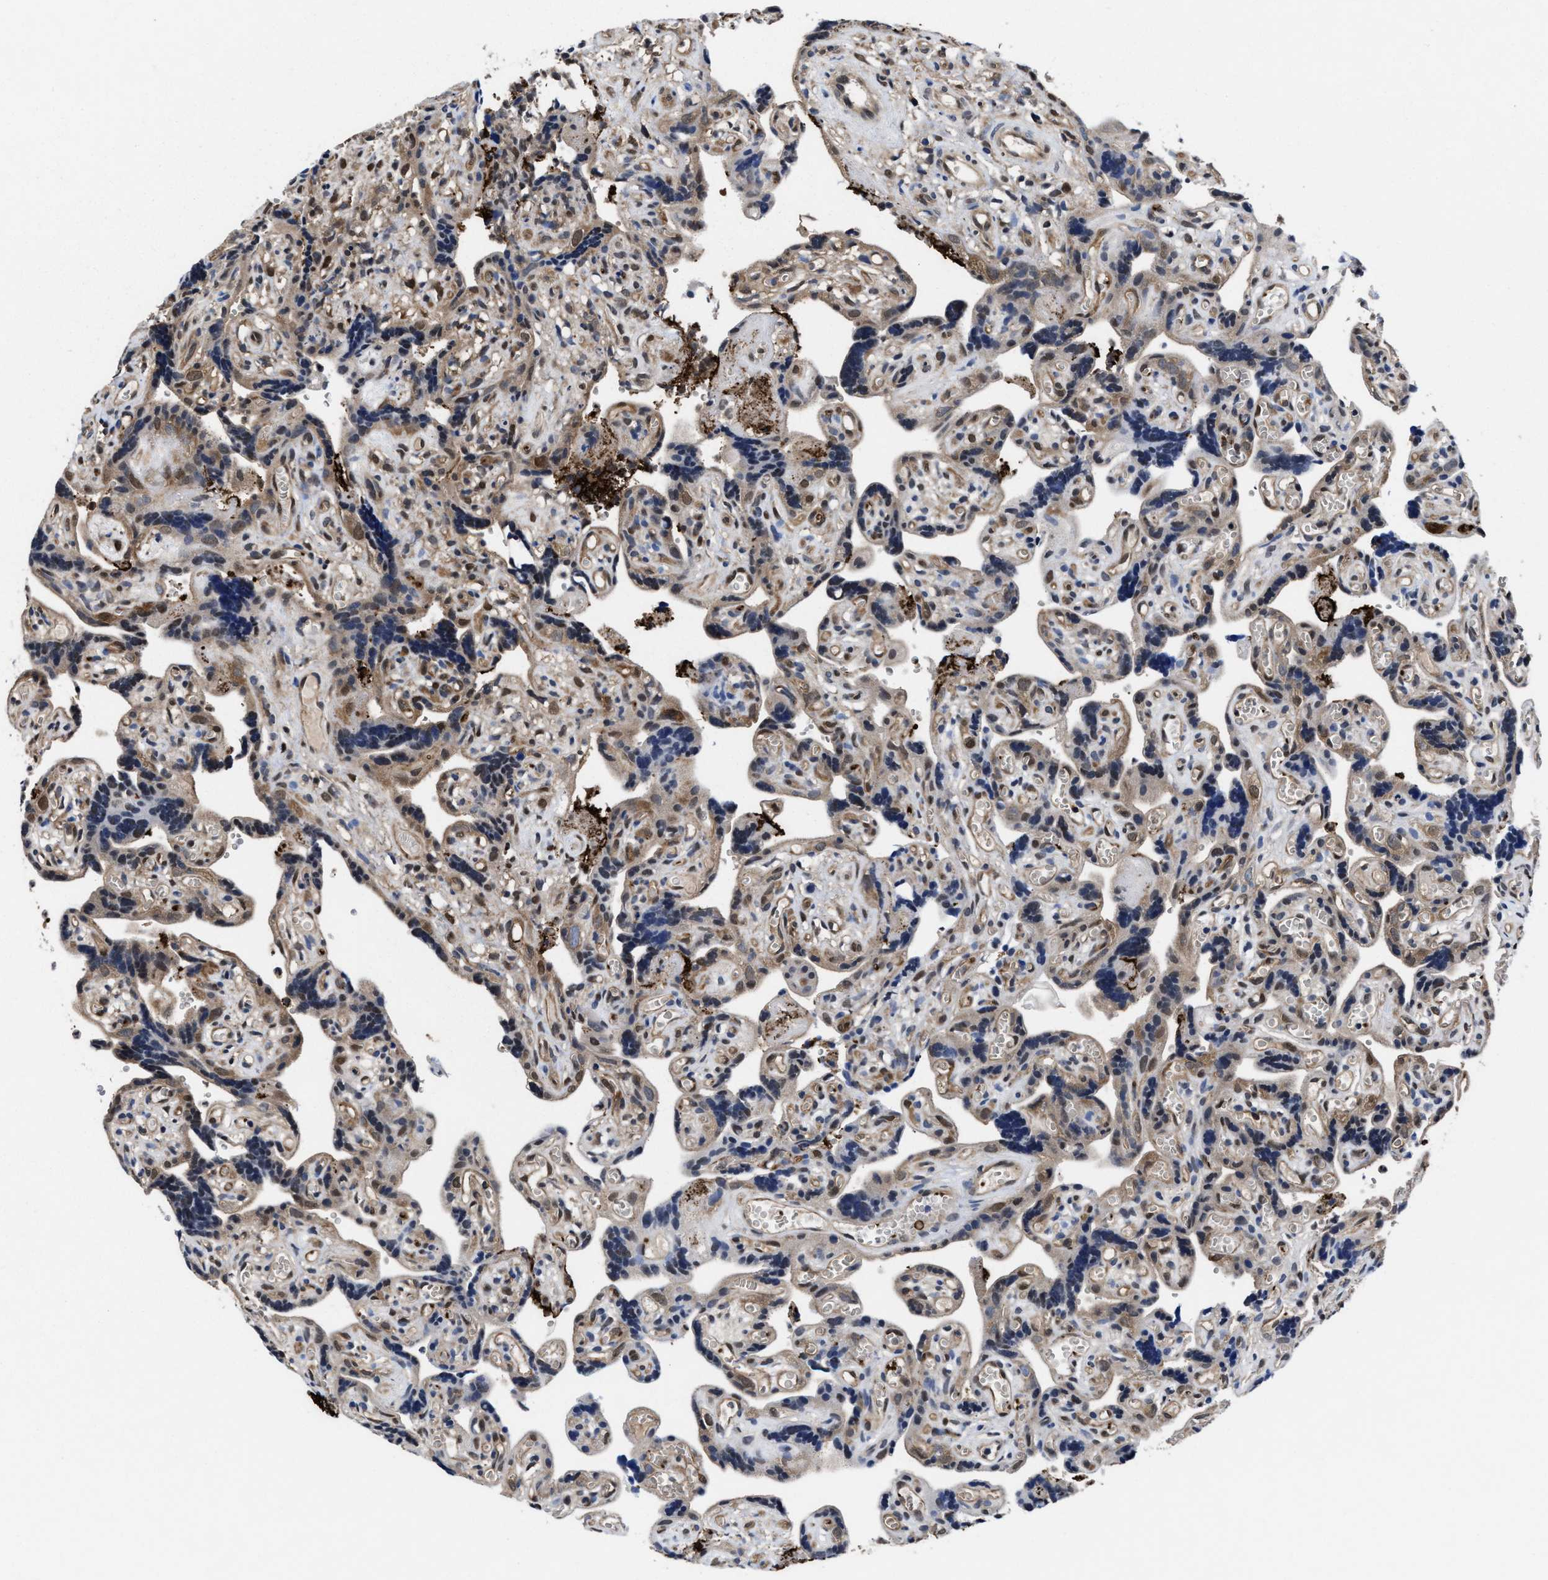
{"staining": {"intensity": "moderate", "quantity": ">75%", "location": "cytoplasmic/membranous"}, "tissue": "placenta", "cell_type": "Decidual cells", "image_type": "normal", "snomed": [{"axis": "morphology", "description": "Normal tissue, NOS"}, {"axis": "topography", "description": "Placenta"}], "caption": "Immunohistochemical staining of normal human placenta shows moderate cytoplasmic/membranous protein staining in about >75% of decidual cells. The staining was performed using DAB (3,3'-diaminobenzidine), with brown indicating positive protein expression. Nuclei are stained blue with hematoxylin.", "gene": "ACLY", "patient": {"sex": "female", "age": 30}}